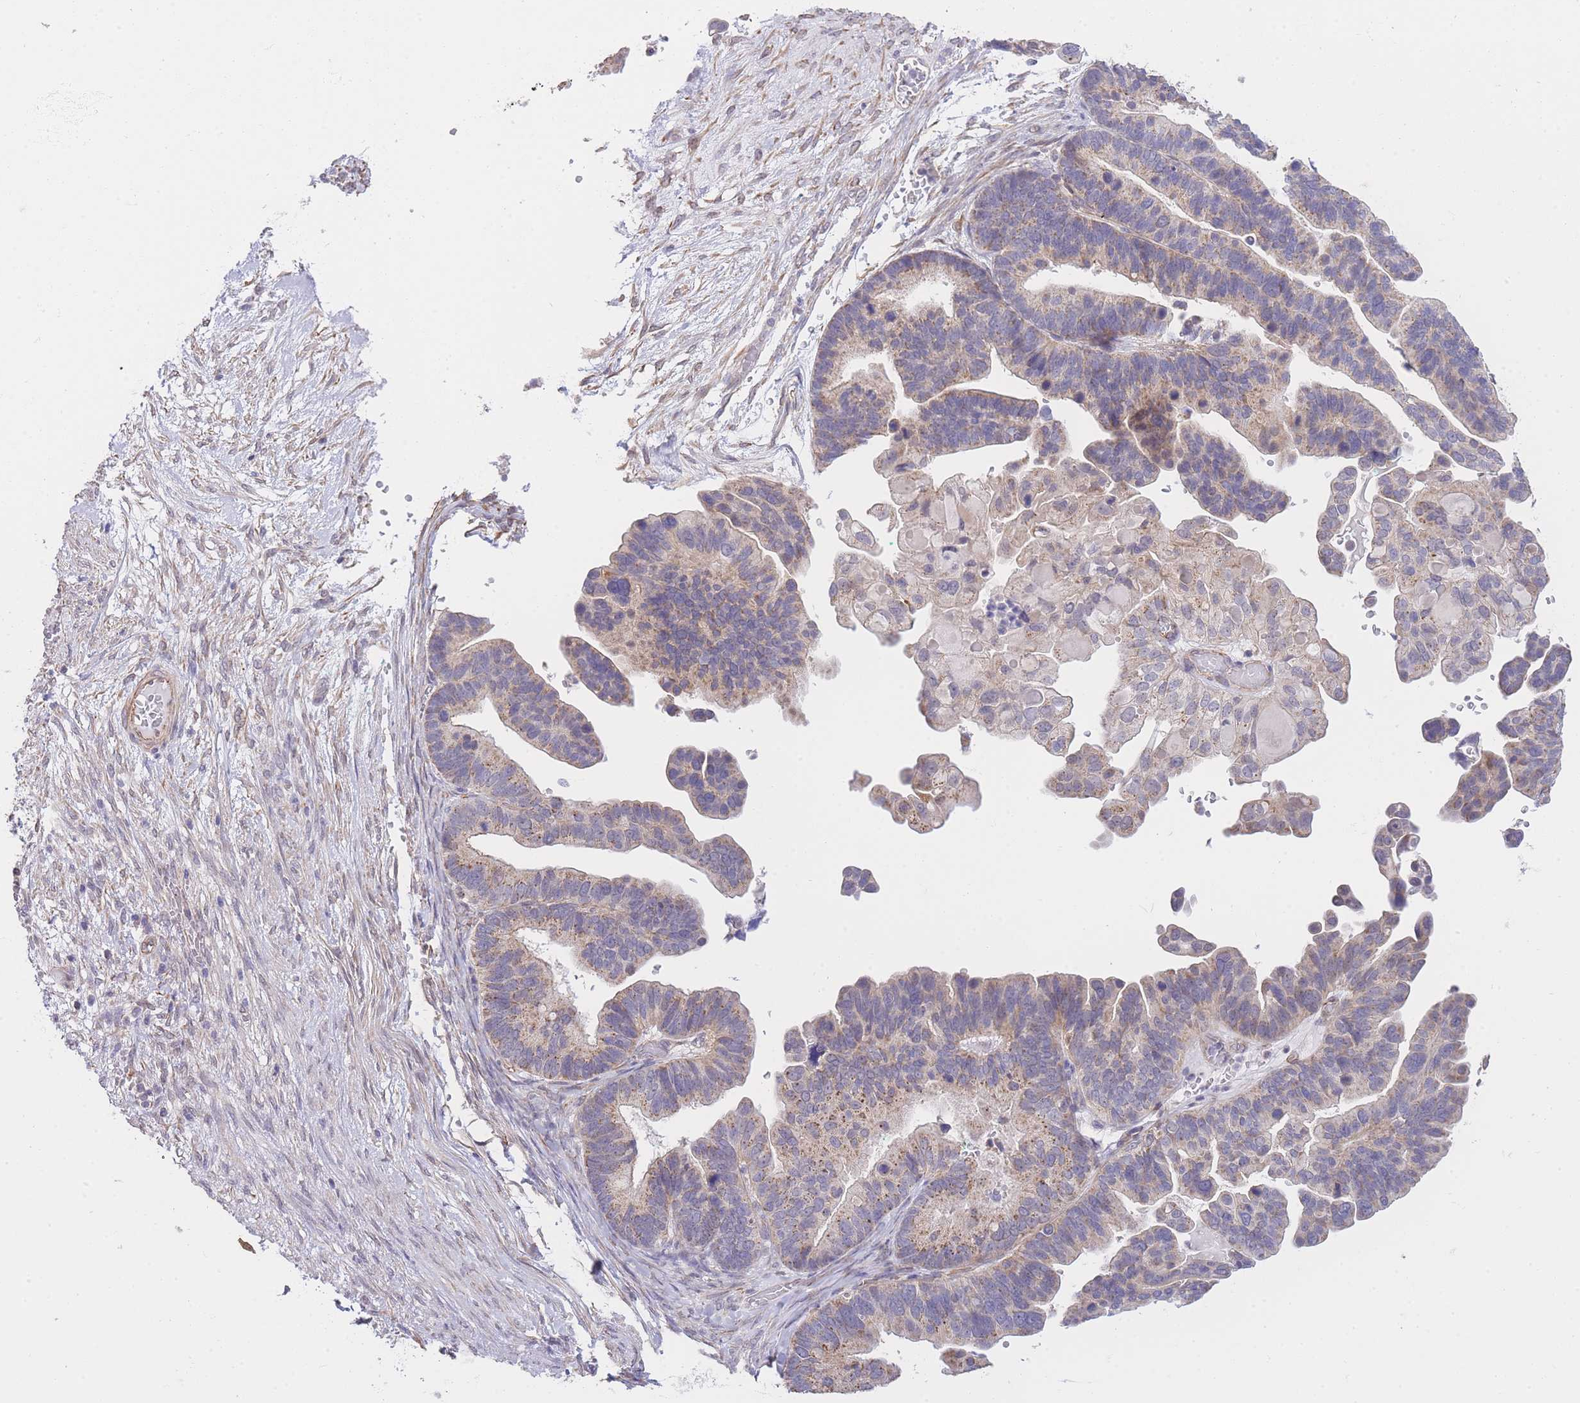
{"staining": {"intensity": "weak", "quantity": "25%-75%", "location": "cytoplasmic/membranous"}, "tissue": "ovarian cancer", "cell_type": "Tumor cells", "image_type": "cancer", "snomed": [{"axis": "morphology", "description": "Cystadenocarcinoma, serous, NOS"}, {"axis": "topography", "description": "Ovary"}], "caption": "High-magnification brightfield microscopy of ovarian cancer stained with DAB (brown) and counterstained with hematoxylin (blue). tumor cells exhibit weak cytoplasmic/membranous expression is appreciated in approximately25%-75% of cells. The protein of interest is stained brown, and the nuclei are stained in blue (DAB IHC with brightfield microscopy, high magnification).", "gene": "CTBP1", "patient": {"sex": "female", "age": 56}}